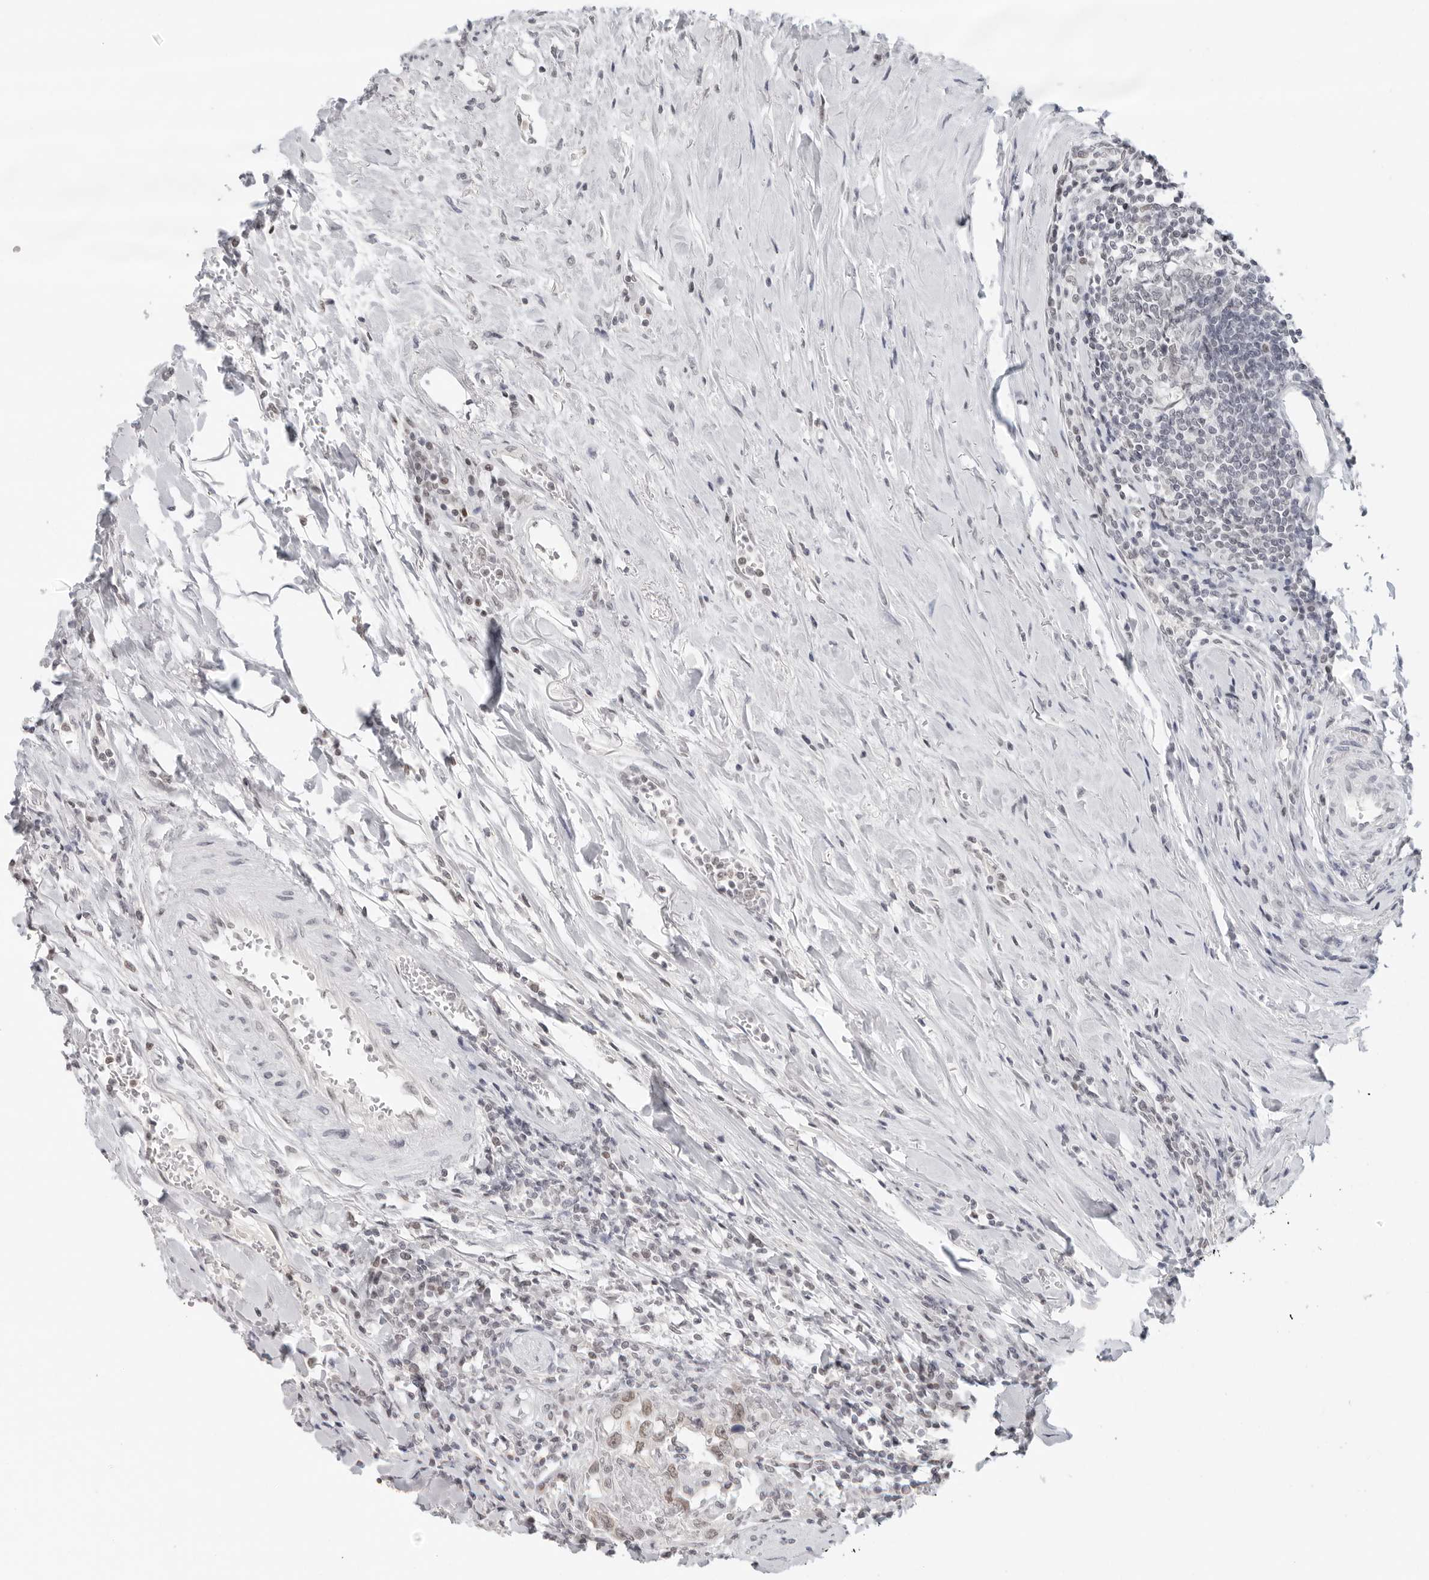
{"staining": {"intensity": "weak", "quantity": ">75%", "location": "nuclear"}, "tissue": "urothelial cancer", "cell_type": "Tumor cells", "image_type": "cancer", "snomed": [{"axis": "morphology", "description": "Urothelial carcinoma, High grade"}, {"axis": "topography", "description": "Urinary bladder"}], "caption": "Human urothelial cancer stained for a protein (brown) demonstrates weak nuclear positive staining in approximately >75% of tumor cells.", "gene": "FLG2", "patient": {"sex": "female", "age": 80}}